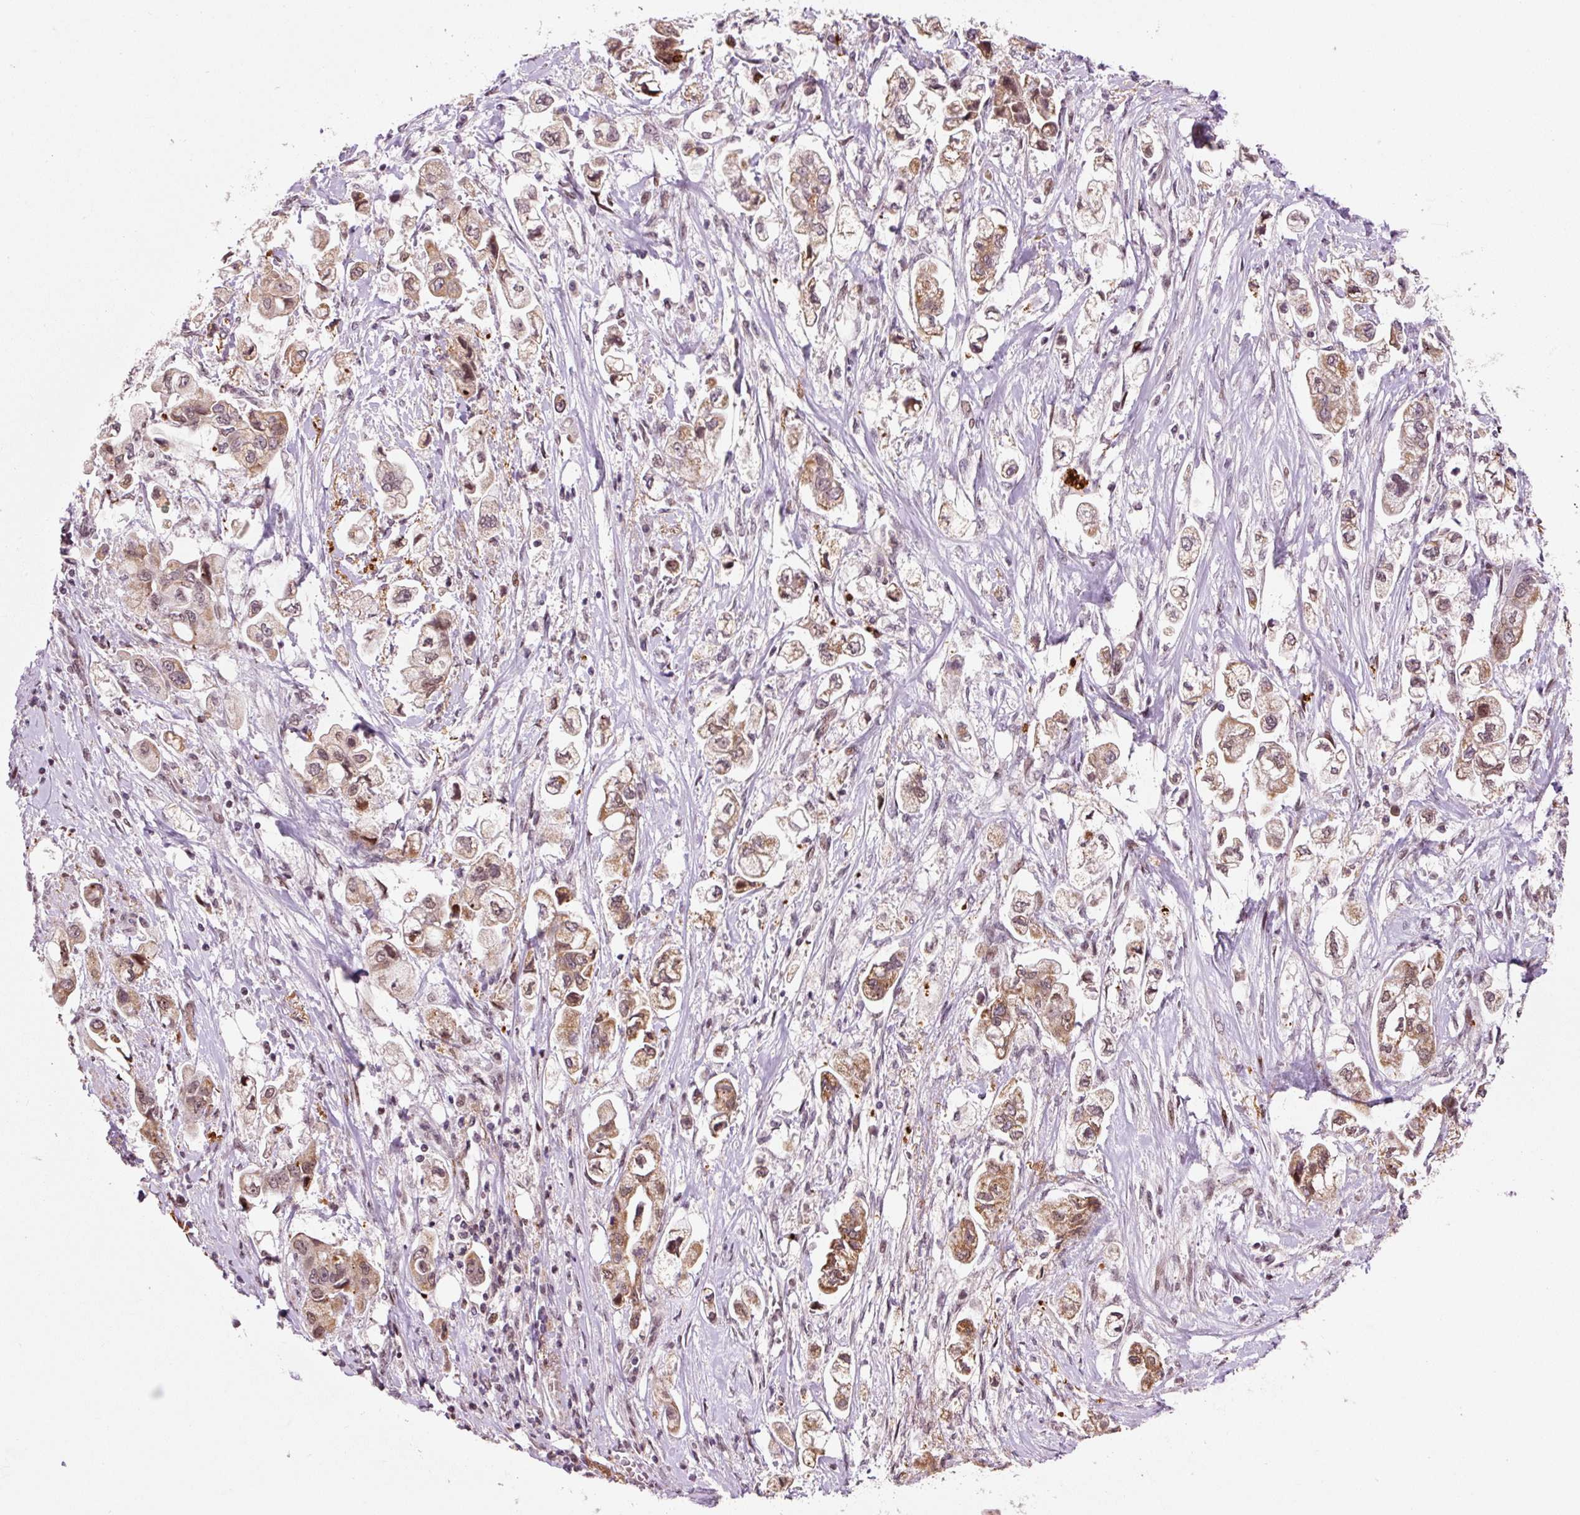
{"staining": {"intensity": "moderate", "quantity": ">75%", "location": "cytoplasmic/membranous,nuclear"}, "tissue": "stomach cancer", "cell_type": "Tumor cells", "image_type": "cancer", "snomed": [{"axis": "morphology", "description": "Adenocarcinoma, NOS"}, {"axis": "topography", "description": "Stomach"}], "caption": "Immunohistochemistry photomicrograph of neoplastic tissue: human stomach cancer stained using IHC exhibits medium levels of moderate protein expression localized specifically in the cytoplasmic/membranous and nuclear of tumor cells, appearing as a cytoplasmic/membranous and nuclear brown color.", "gene": "CCNL2", "patient": {"sex": "male", "age": 62}}